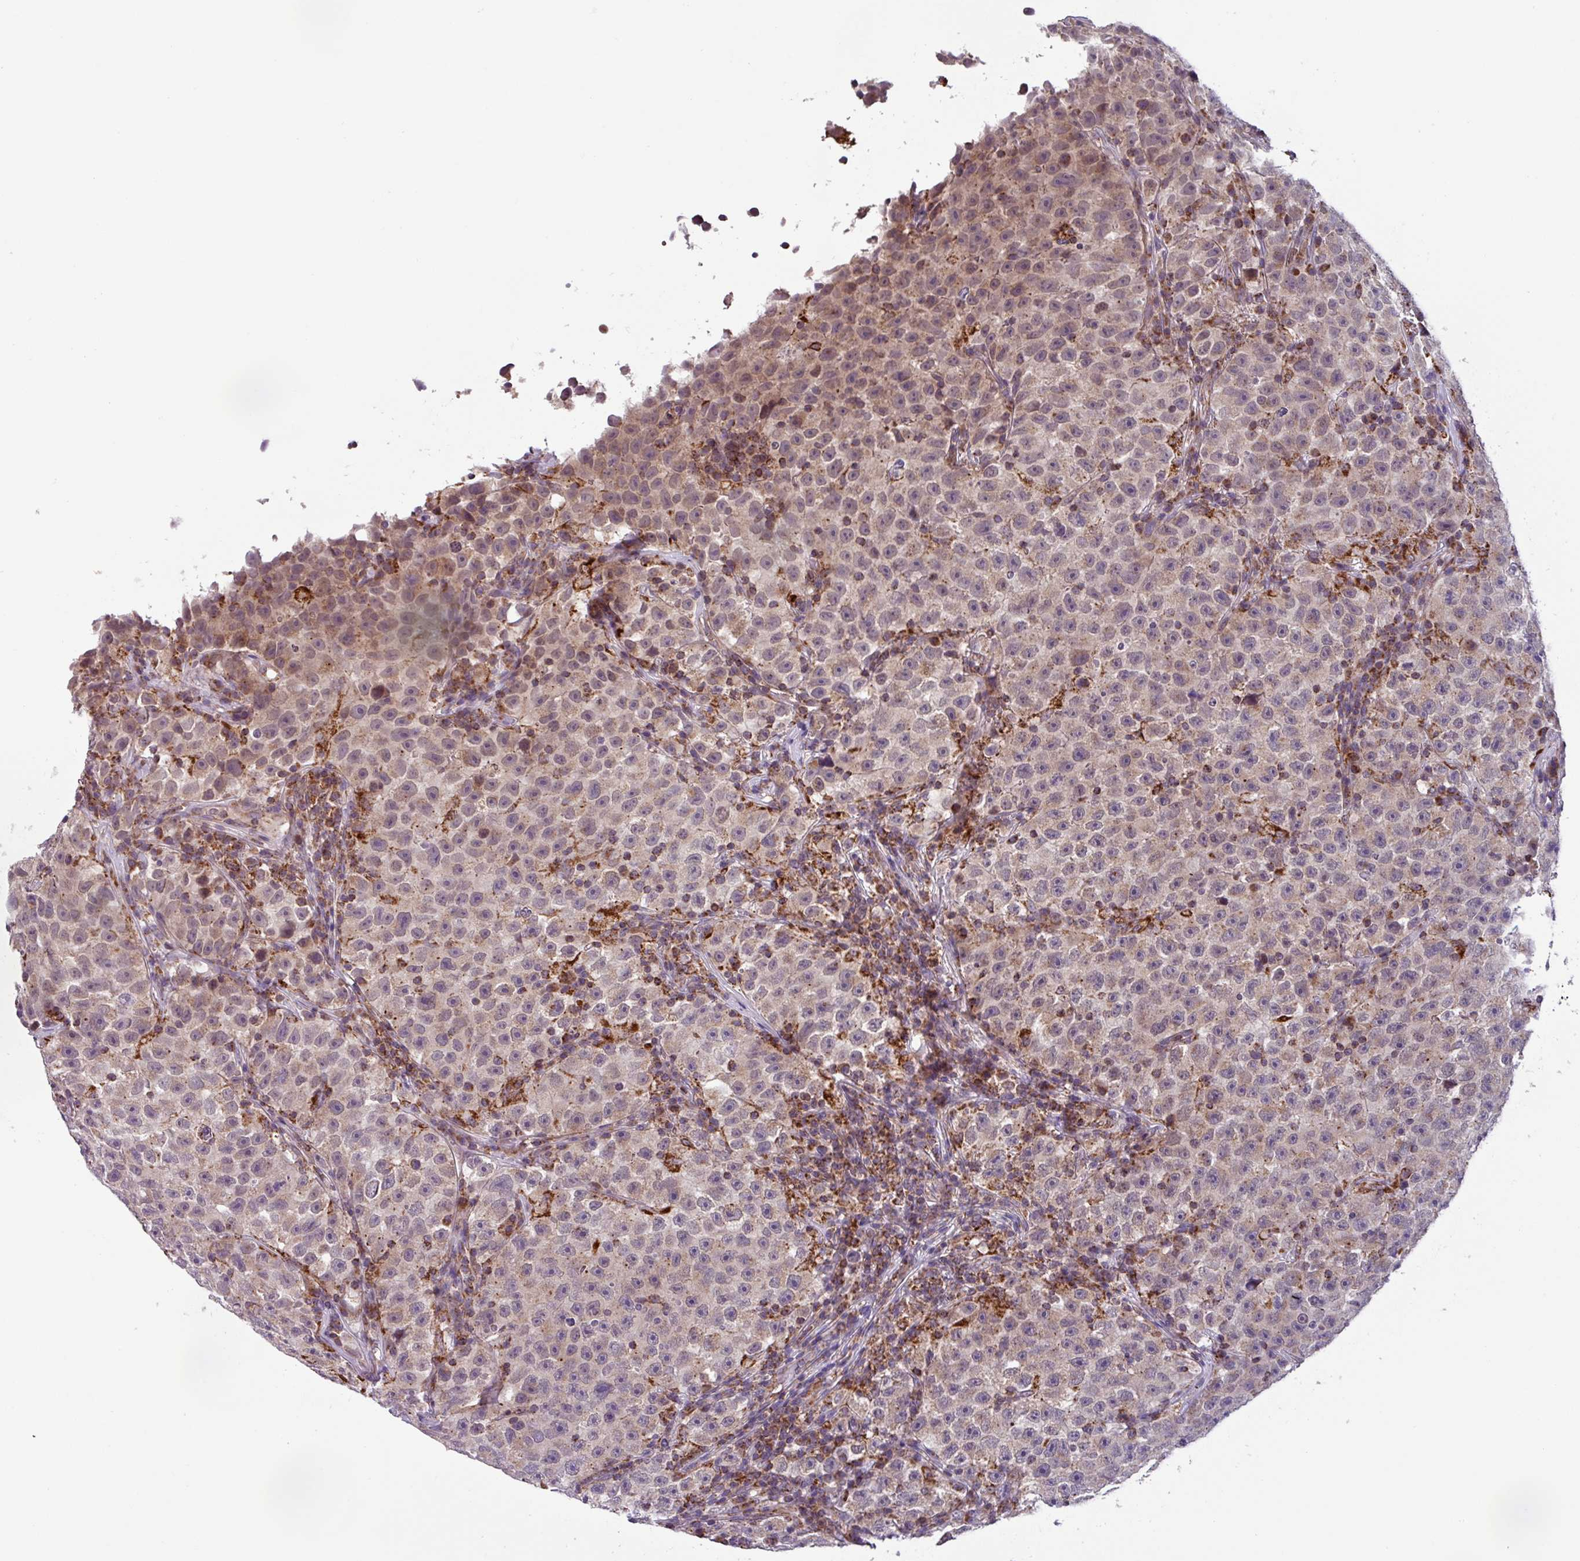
{"staining": {"intensity": "weak", "quantity": "<25%", "location": "cytoplasmic/membranous"}, "tissue": "testis cancer", "cell_type": "Tumor cells", "image_type": "cancer", "snomed": [{"axis": "morphology", "description": "Seminoma, NOS"}, {"axis": "topography", "description": "Testis"}], "caption": "Protein analysis of testis cancer displays no significant expression in tumor cells.", "gene": "AKIRIN1", "patient": {"sex": "male", "age": 22}}